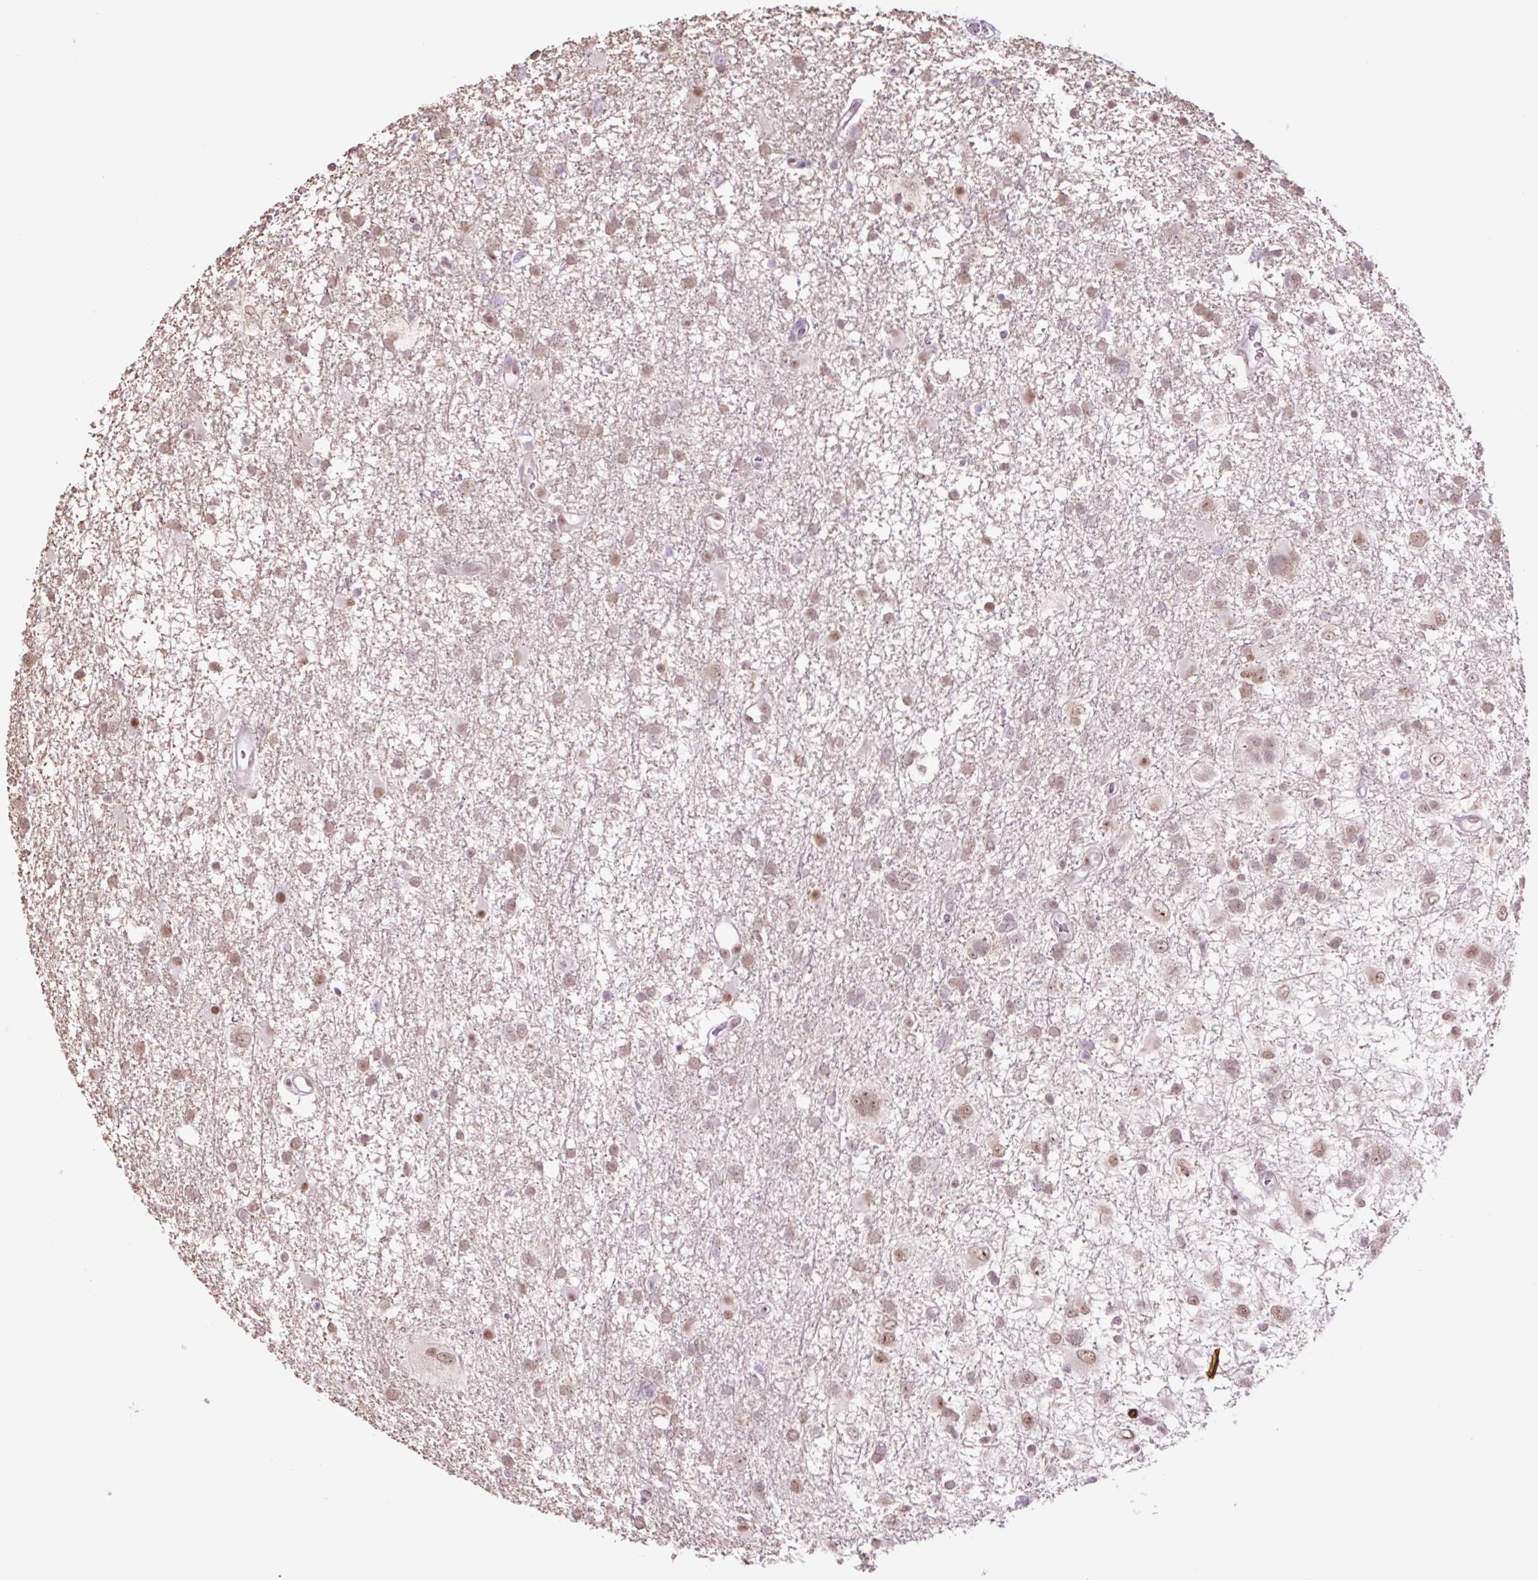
{"staining": {"intensity": "weak", "quantity": ">75%", "location": "nuclear"}, "tissue": "glioma", "cell_type": "Tumor cells", "image_type": "cancer", "snomed": [{"axis": "morphology", "description": "Glioma, malignant, High grade"}, {"axis": "topography", "description": "Brain"}], "caption": "Brown immunohistochemical staining in glioma reveals weak nuclear expression in approximately >75% of tumor cells.", "gene": "TAF1A", "patient": {"sex": "male", "age": 61}}